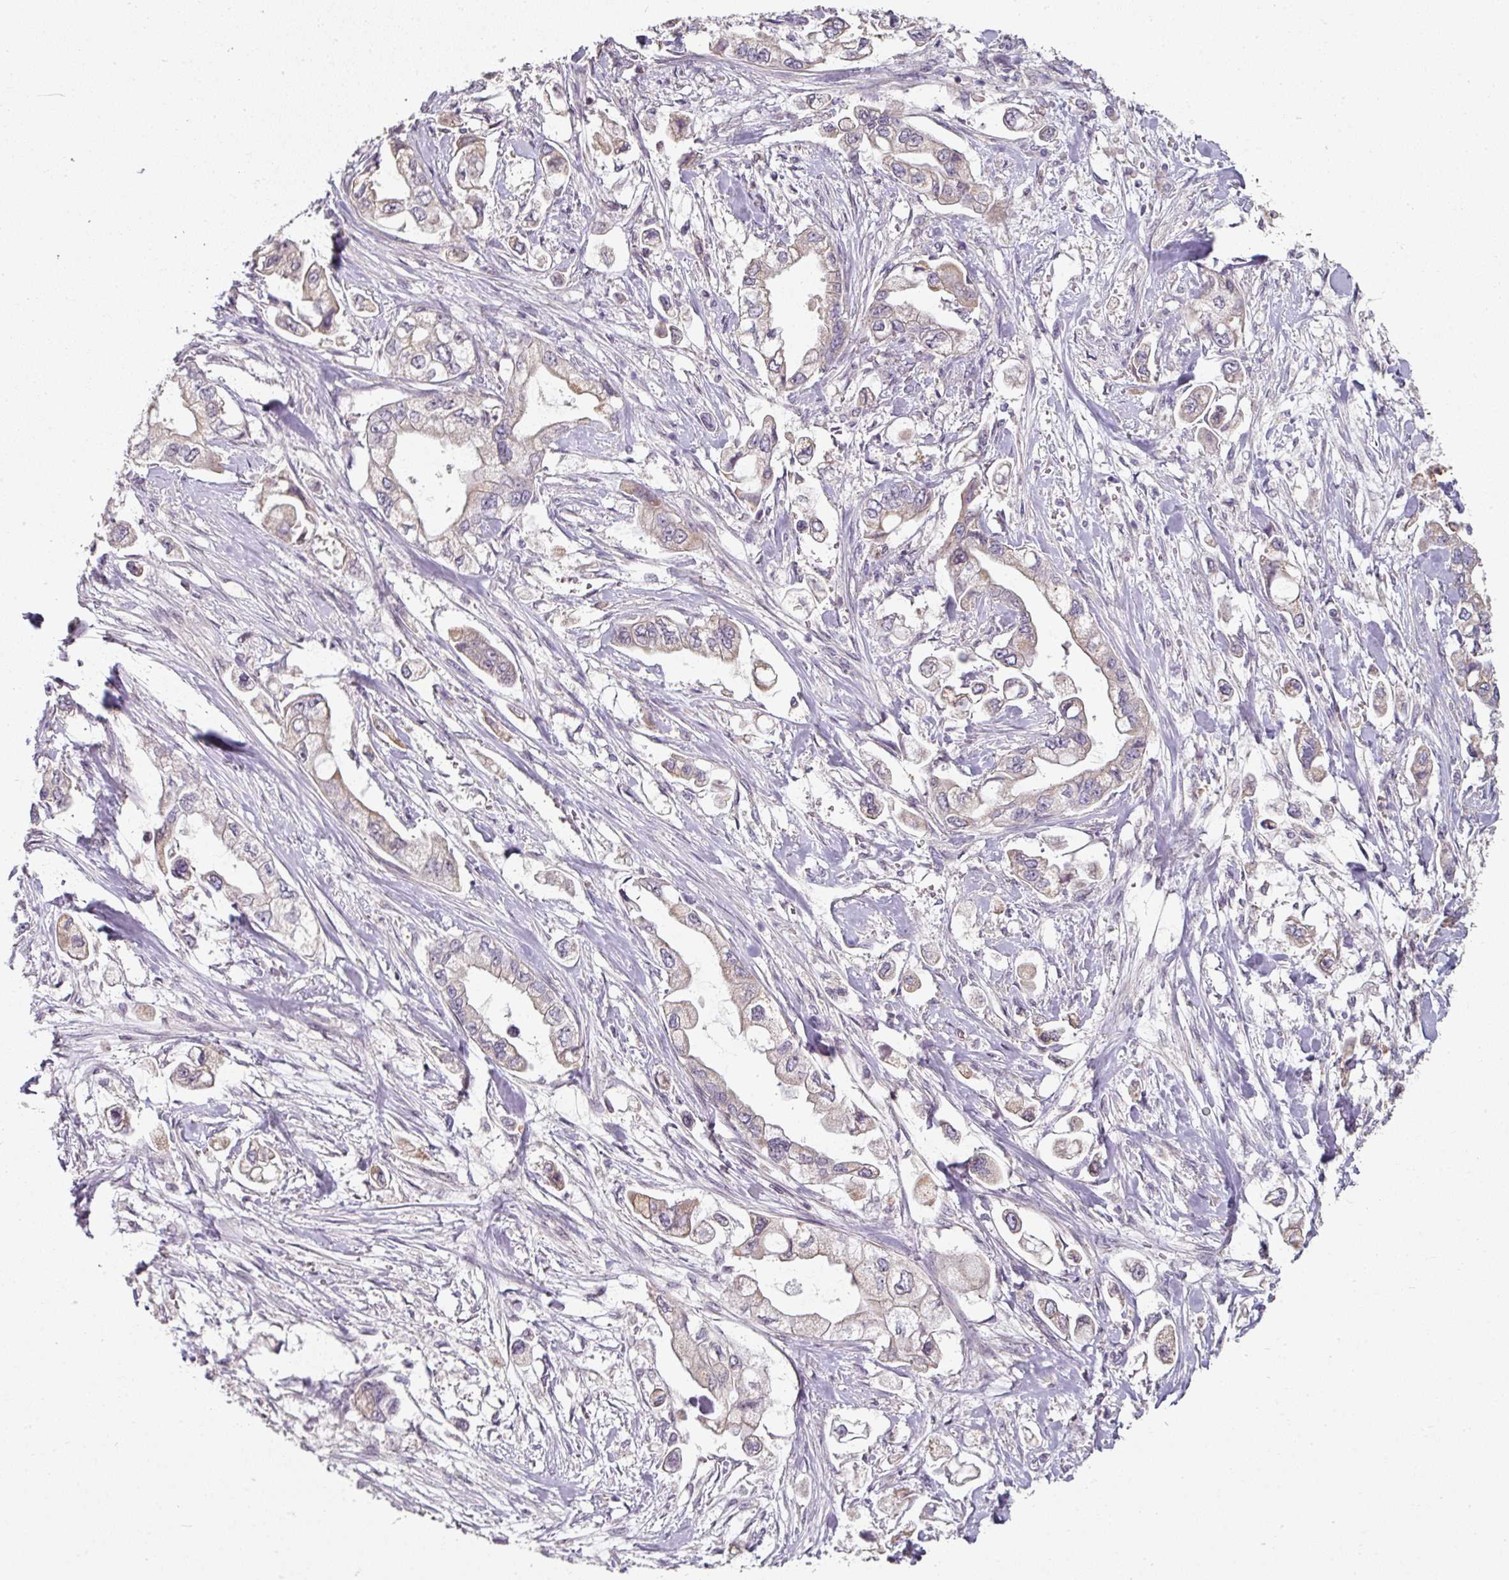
{"staining": {"intensity": "weak", "quantity": ">75%", "location": "cytoplasmic/membranous"}, "tissue": "stomach cancer", "cell_type": "Tumor cells", "image_type": "cancer", "snomed": [{"axis": "morphology", "description": "Adenocarcinoma, NOS"}, {"axis": "topography", "description": "Stomach"}], "caption": "Immunohistochemistry staining of adenocarcinoma (stomach), which shows low levels of weak cytoplasmic/membranous staining in about >75% of tumor cells indicating weak cytoplasmic/membranous protein expression. The staining was performed using DAB (brown) for protein detection and nuclei were counterstained in hematoxylin (blue).", "gene": "MAP2K2", "patient": {"sex": "male", "age": 62}}